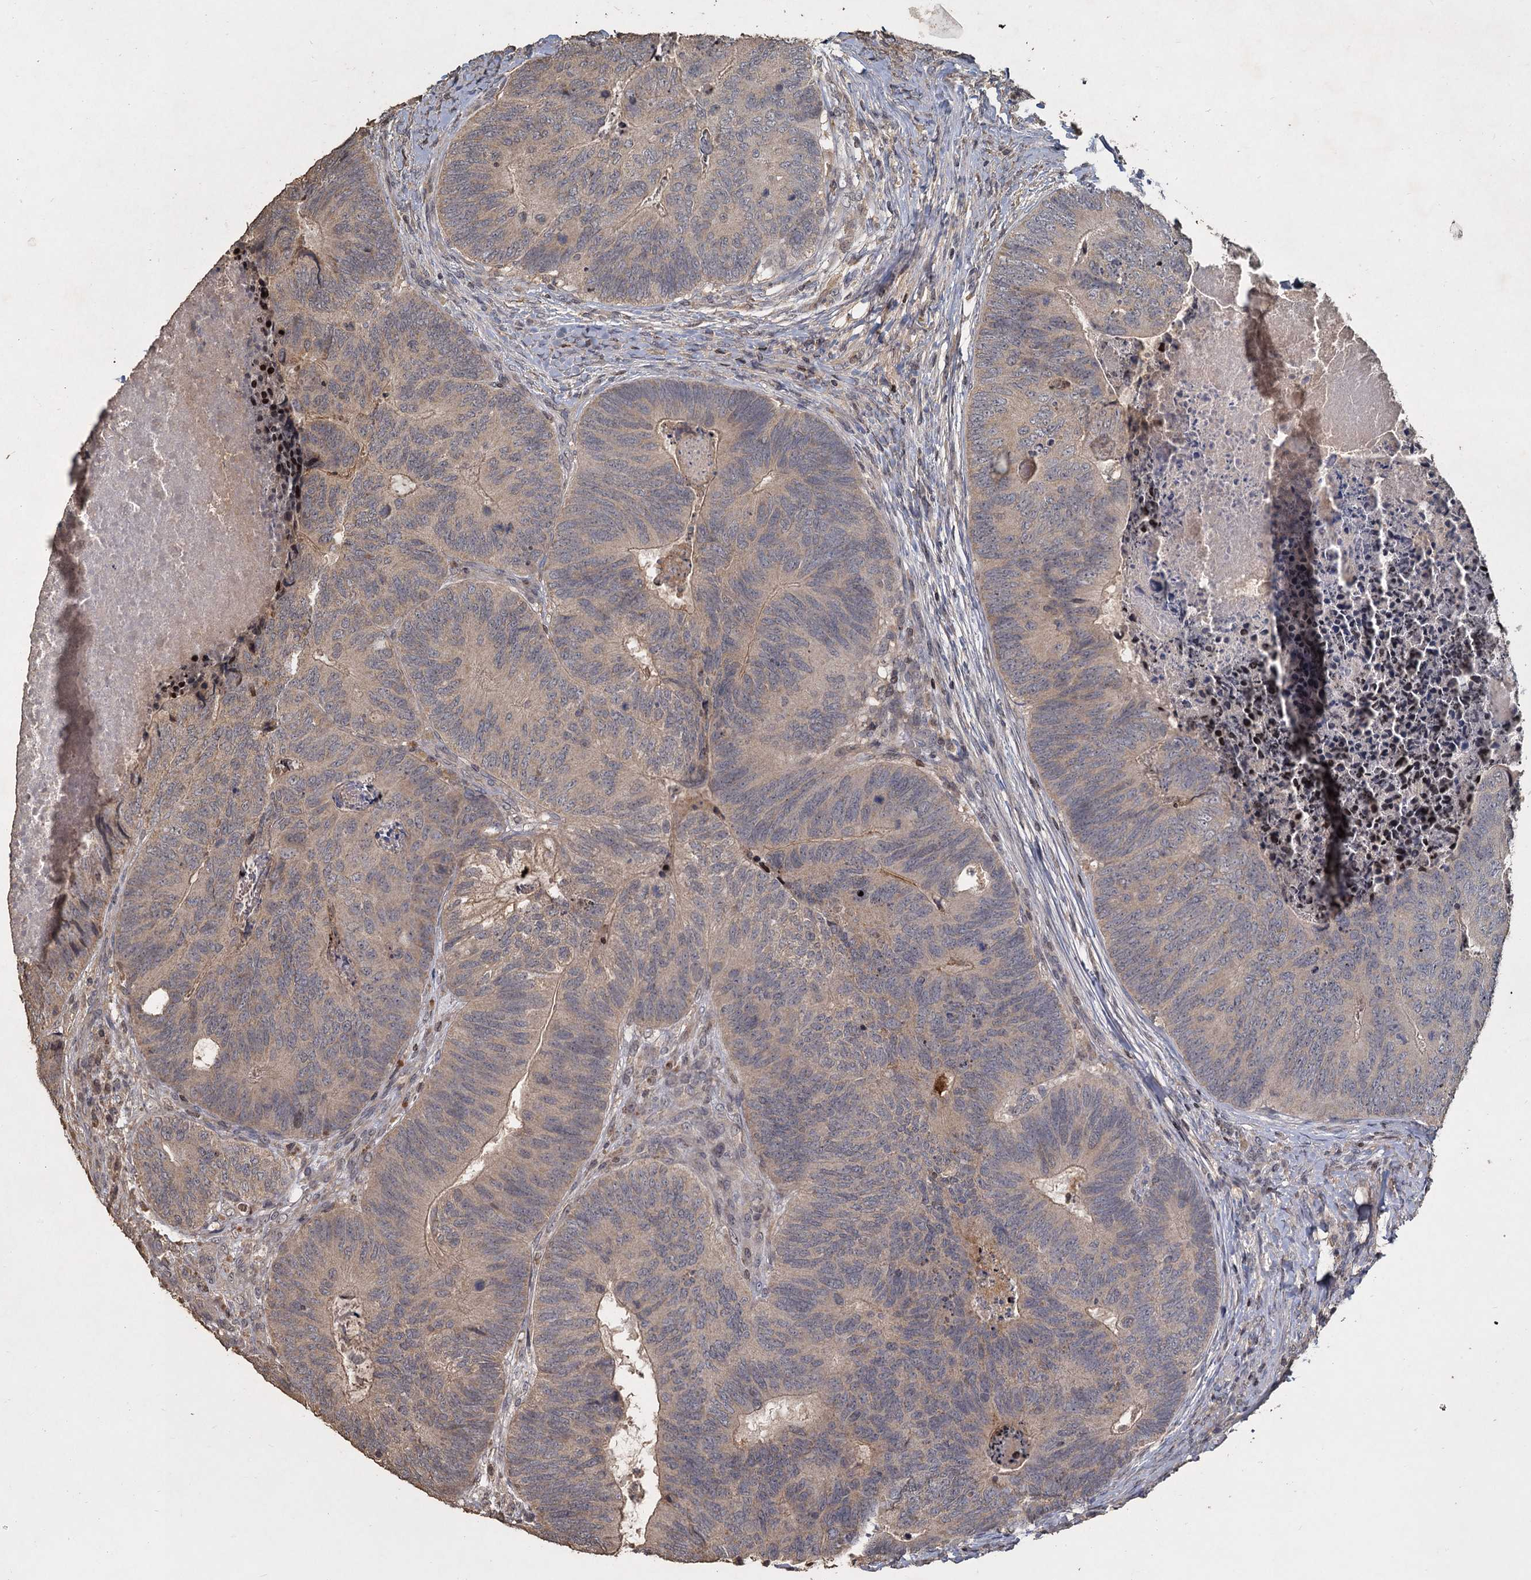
{"staining": {"intensity": "negative", "quantity": "none", "location": "none"}, "tissue": "colorectal cancer", "cell_type": "Tumor cells", "image_type": "cancer", "snomed": [{"axis": "morphology", "description": "Adenocarcinoma, NOS"}, {"axis": "topography", "description": "Colon"}], "caption": "Tumor cells are negative for brown protein staining in adenocarcinoma (colorectal). The staining was performed using DAB (3,3'-diaminobenzidine) to visualize the protein expression in brown, while the nuclei were stained in blue with hematoxylin (Magnification: 20x).", "gene": "CCDC61", "patient": {"sex": "female", "age": 67}}